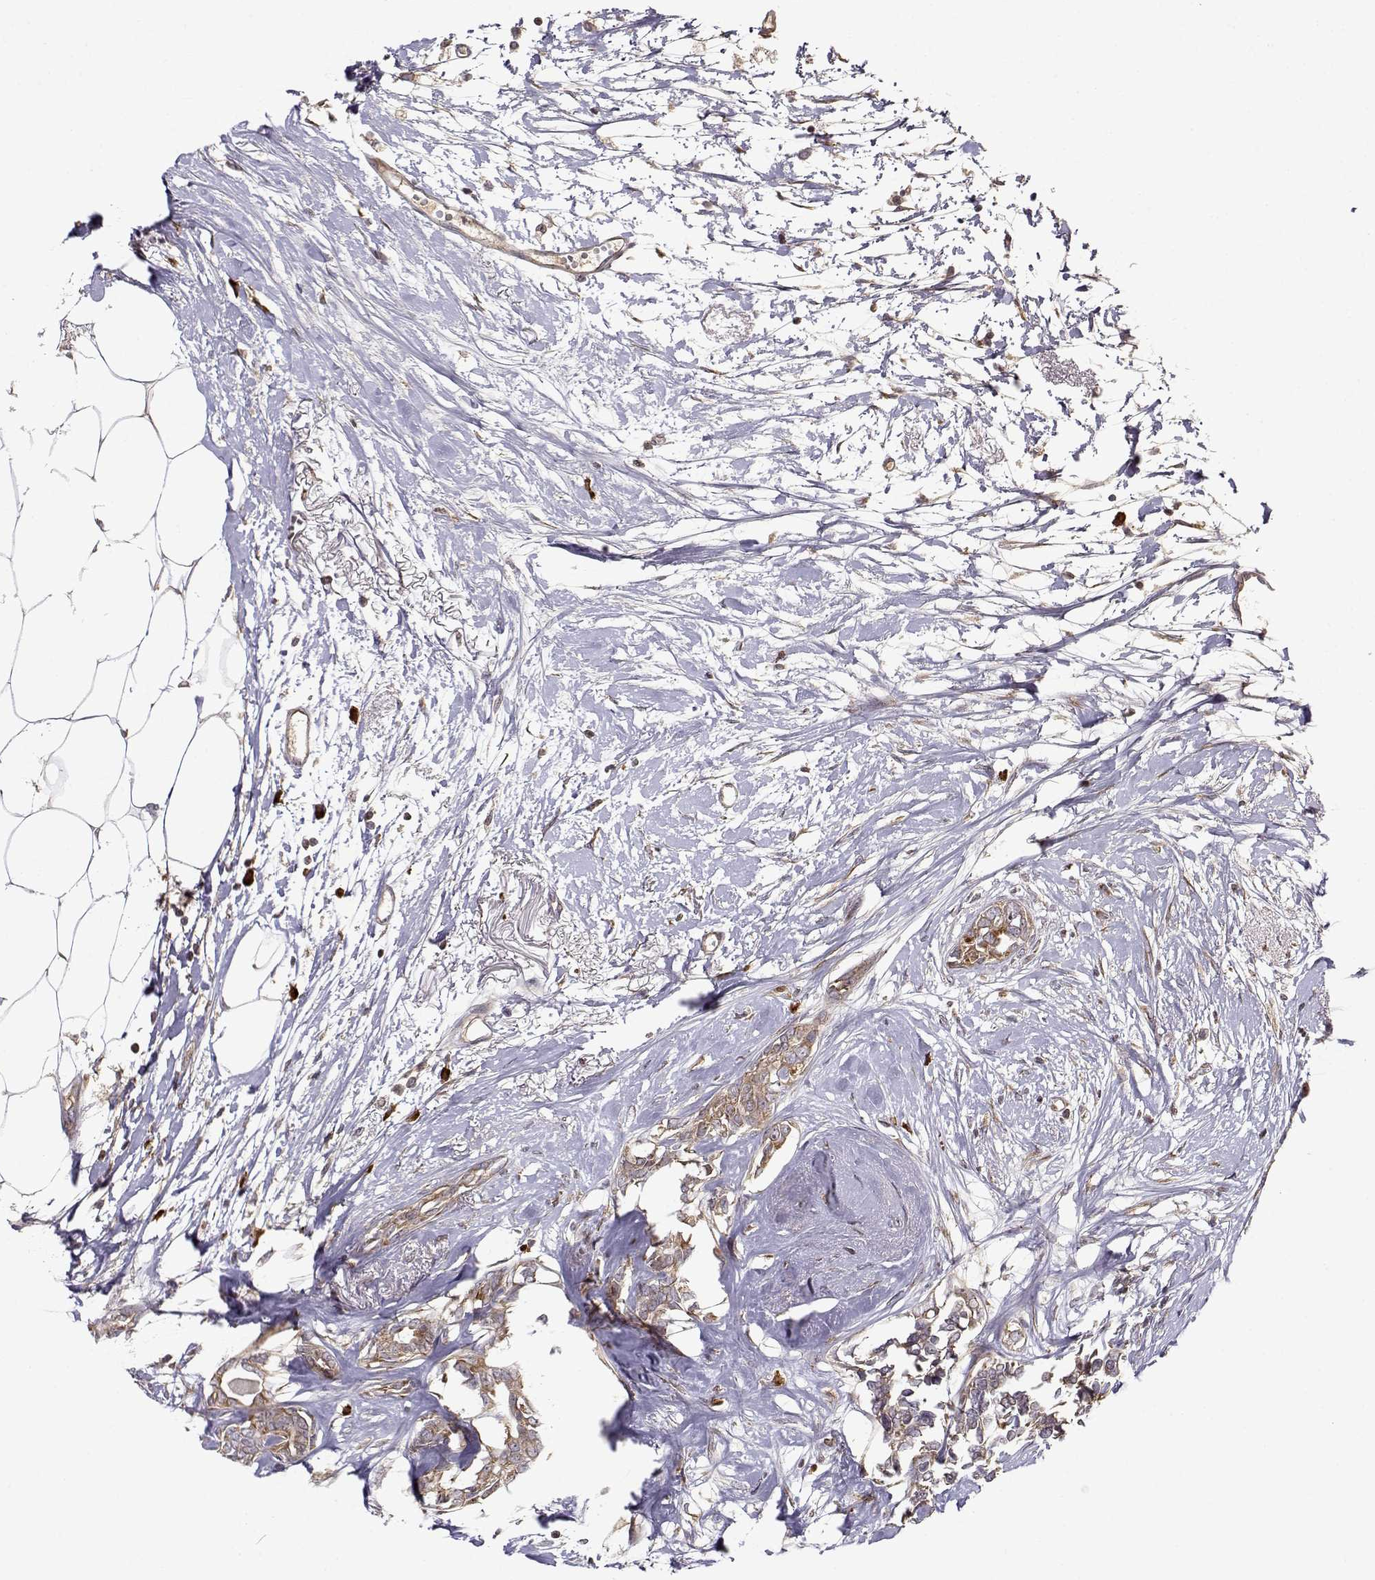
{"staining": {"intensity": "moderate", "quantity": ">75%", "location": "cytoplasmic/membranous"}, "tissue": "breast cancer", "cell_type": "Tumor cells", "image_type": "cancer", "snomed": [{"axis": "morphology", "description": "Duct carcinoma"}, {"axis": "topography", "description": "Breast"}], "caption": "Brown immunohistochemical staining in breast infiltrating ductal carcinoma reveals moderate cytoplasmic/membranous staining in approximately >75% of tumor cells.", "gene": "RPL31", "patient": {"sex": "female", "age": 40}}